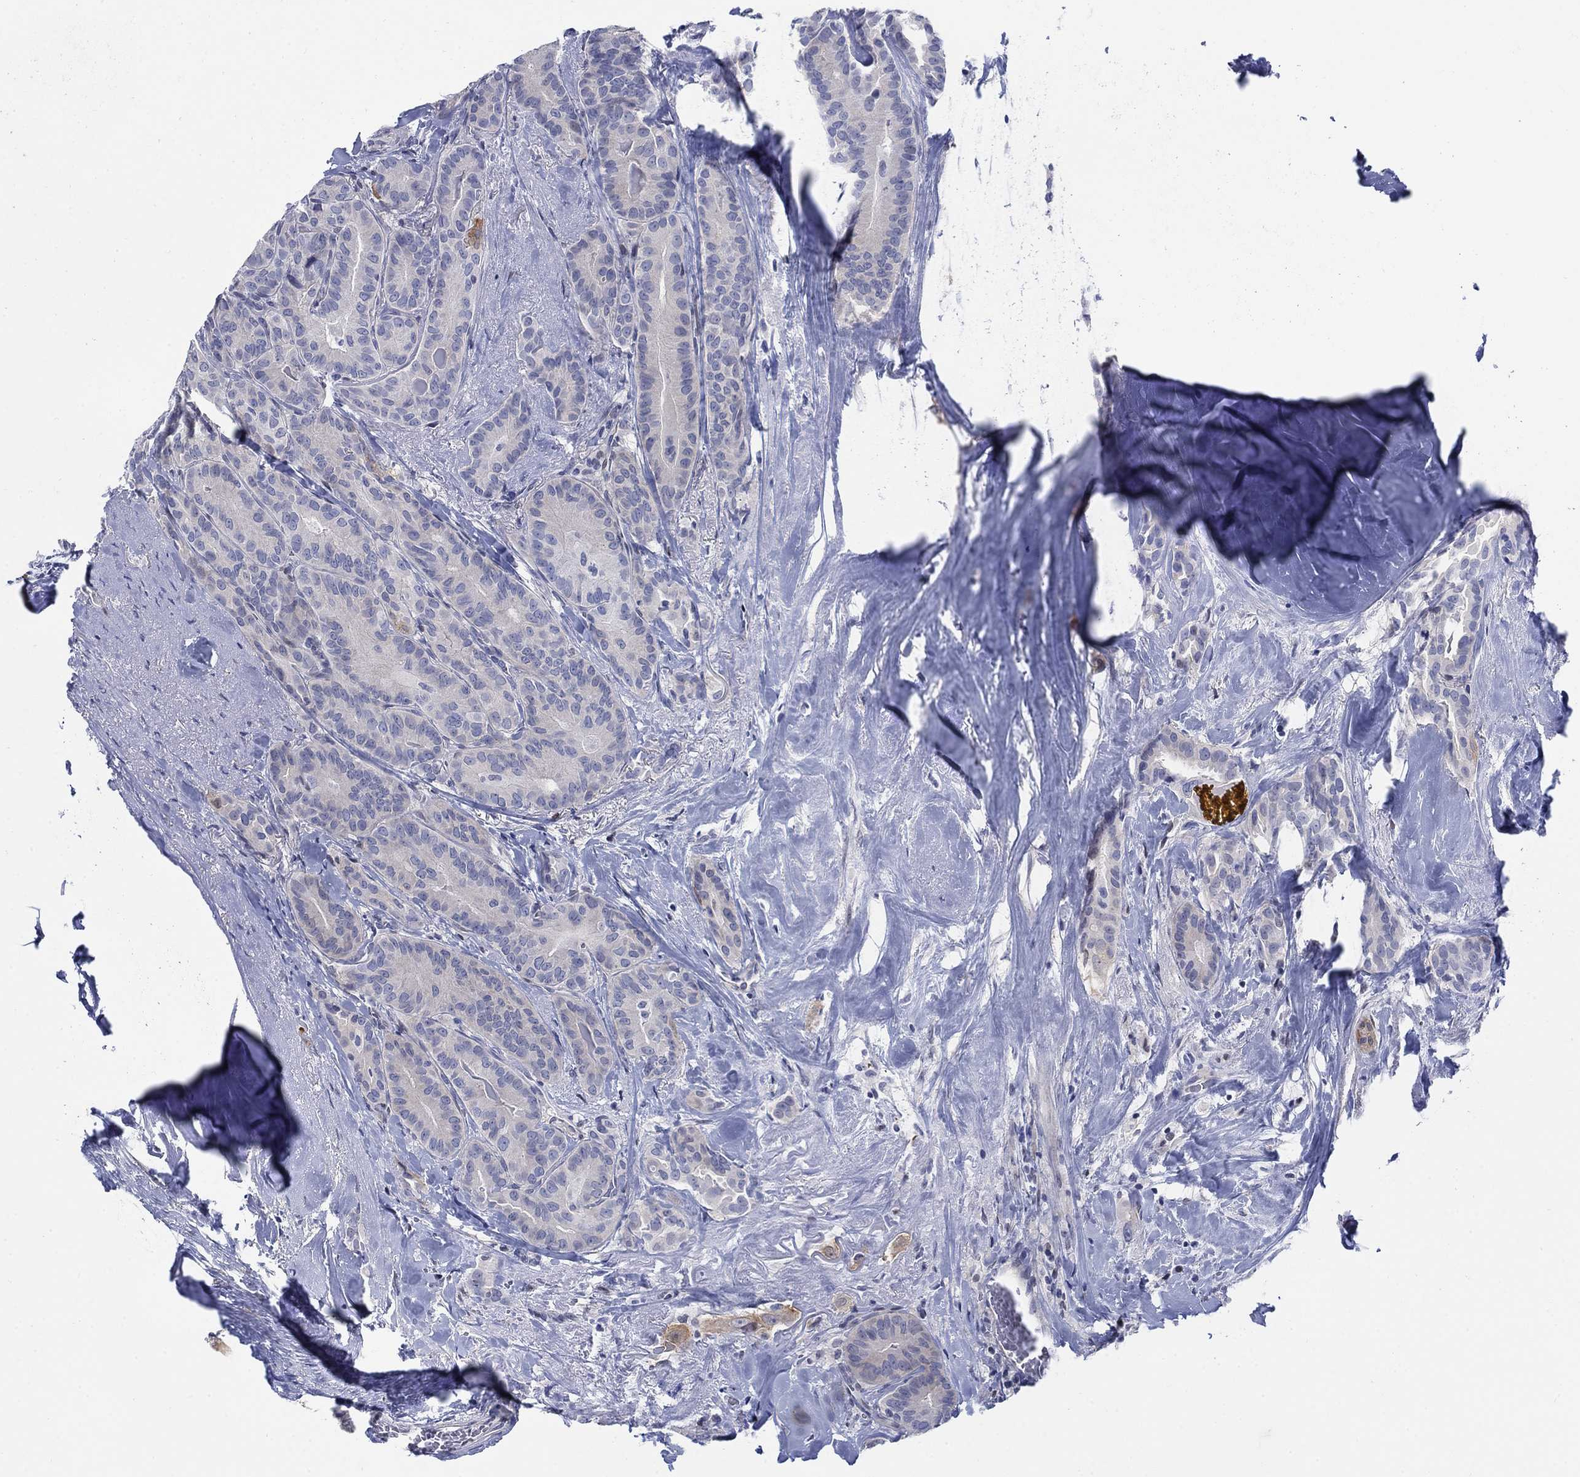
{"staining": {"intensity": "moderate", "quantity": "<25%", "location": "cytoplasmic/membranous"}, "tissue": "thyroid cancer", "cell_type": "Tumor cells", "image_type": "cancer", "snomed": [{"axis": "morphology", "description": "Papillary adenocarcinoma, NOS"}, {"axis": "topography", "description": "Thyroid gland"}], "caption": "Immunohistochemistry image of papillary adenocarcinoma (thyroid) stained for a protein (brown), which shows low levels of moderate cytoplasmic/membranous expression in about <25% of tumor cells.", "gene": "MYO3A", "patient": {"sex": "male", "age": 61}}